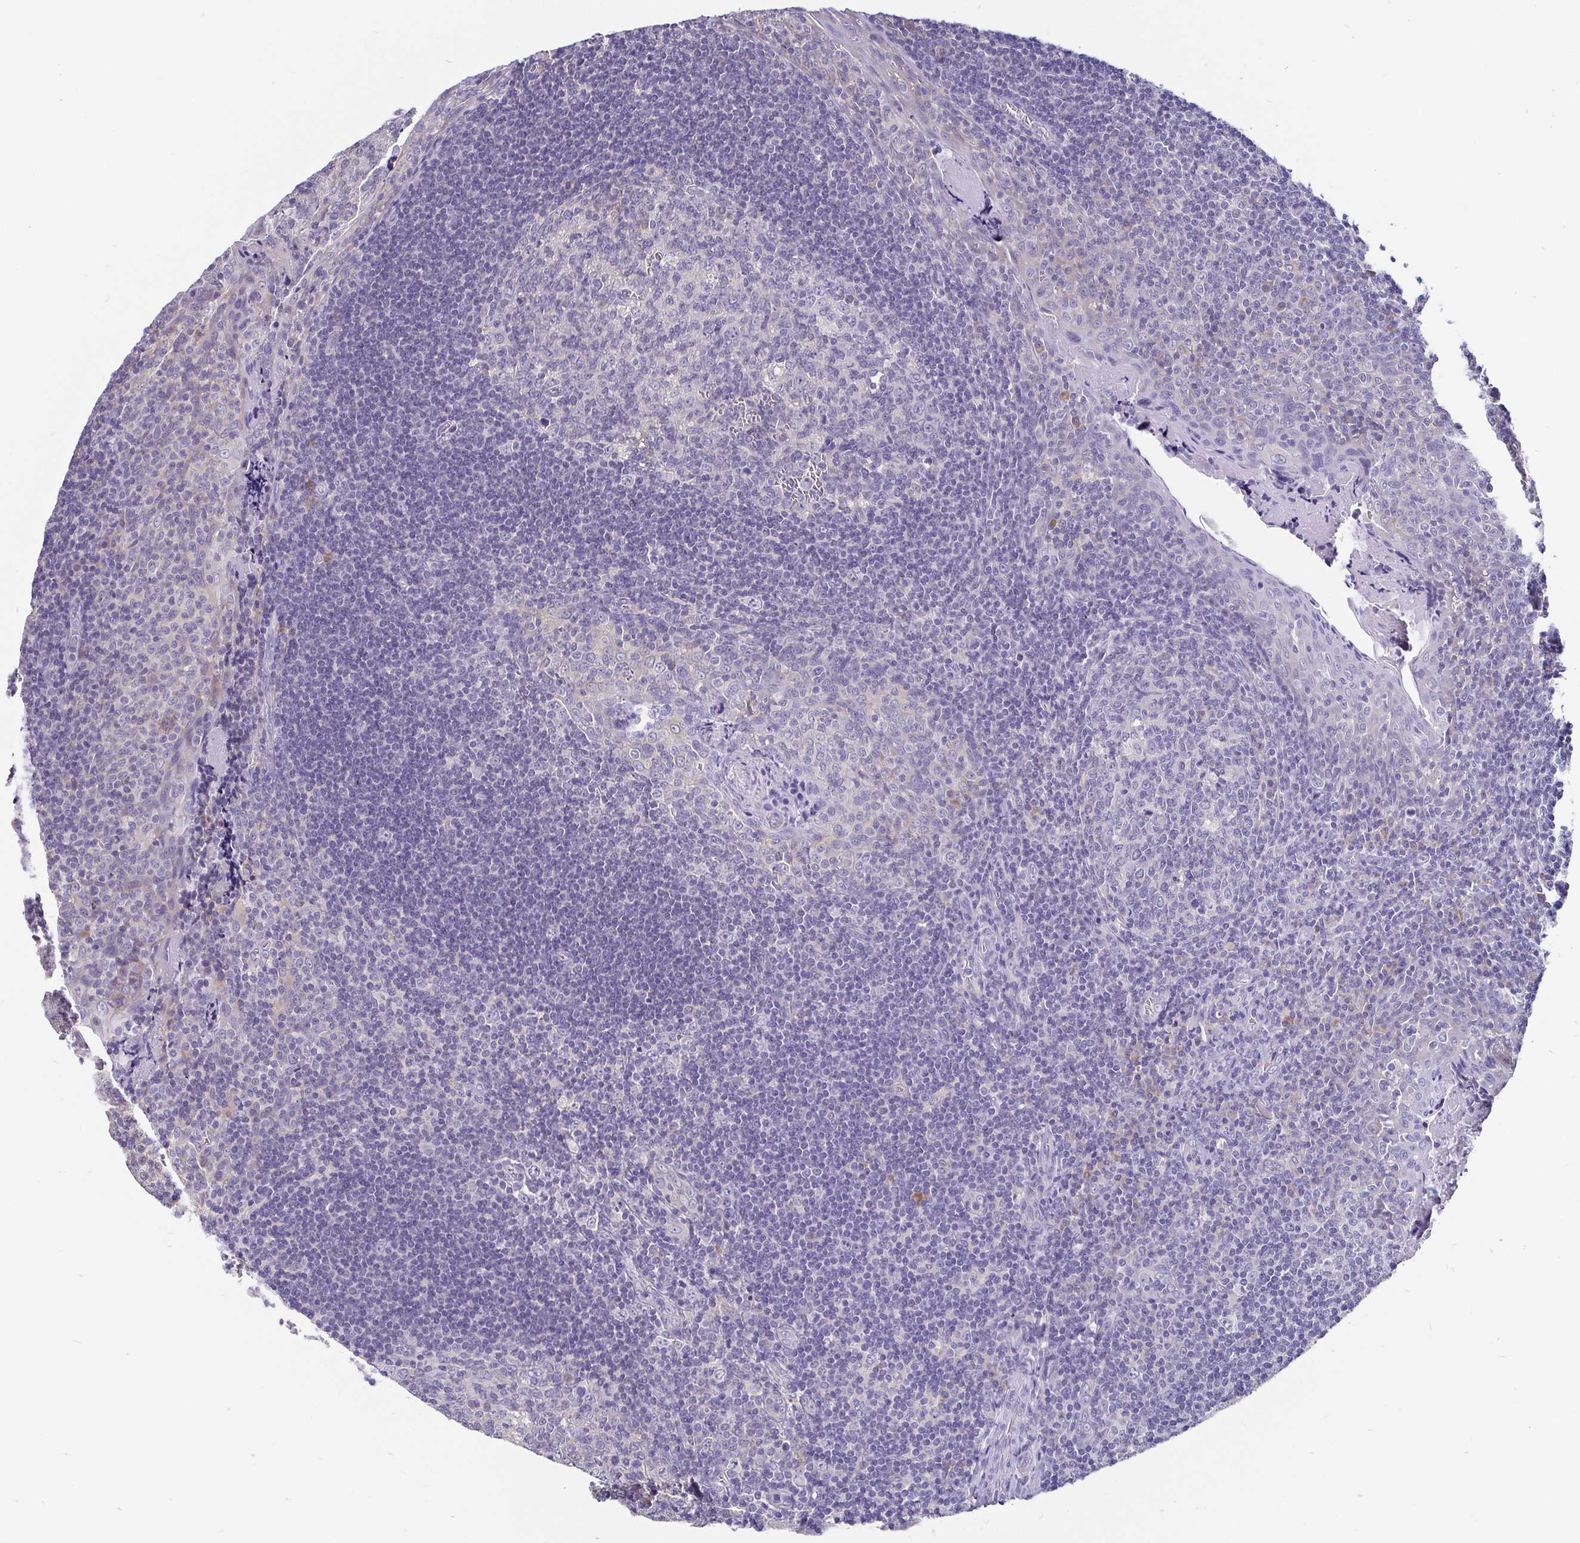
{"staining": {"intensity": "negative", "quantity": "none", "location": "none"}, "tissue": "tonsil", "cell_type": "Germinal center cells", "image_type": "normal", "snomed": [{"axis": "morphology", "description": "Normal tissue, NOS"}, {"axis": "morphology", "description": "Inflammation, NOS"}, {"axis": "topography", "description": "Tonsil"}], "caption": "Immunohistochemistry histopathology image of benign human tonsil stained for a protein (brown), which reveals no expression in germinal center cells.", "gene": "ADAMTS6", "patient": {"sex": "female", "age": 31}}